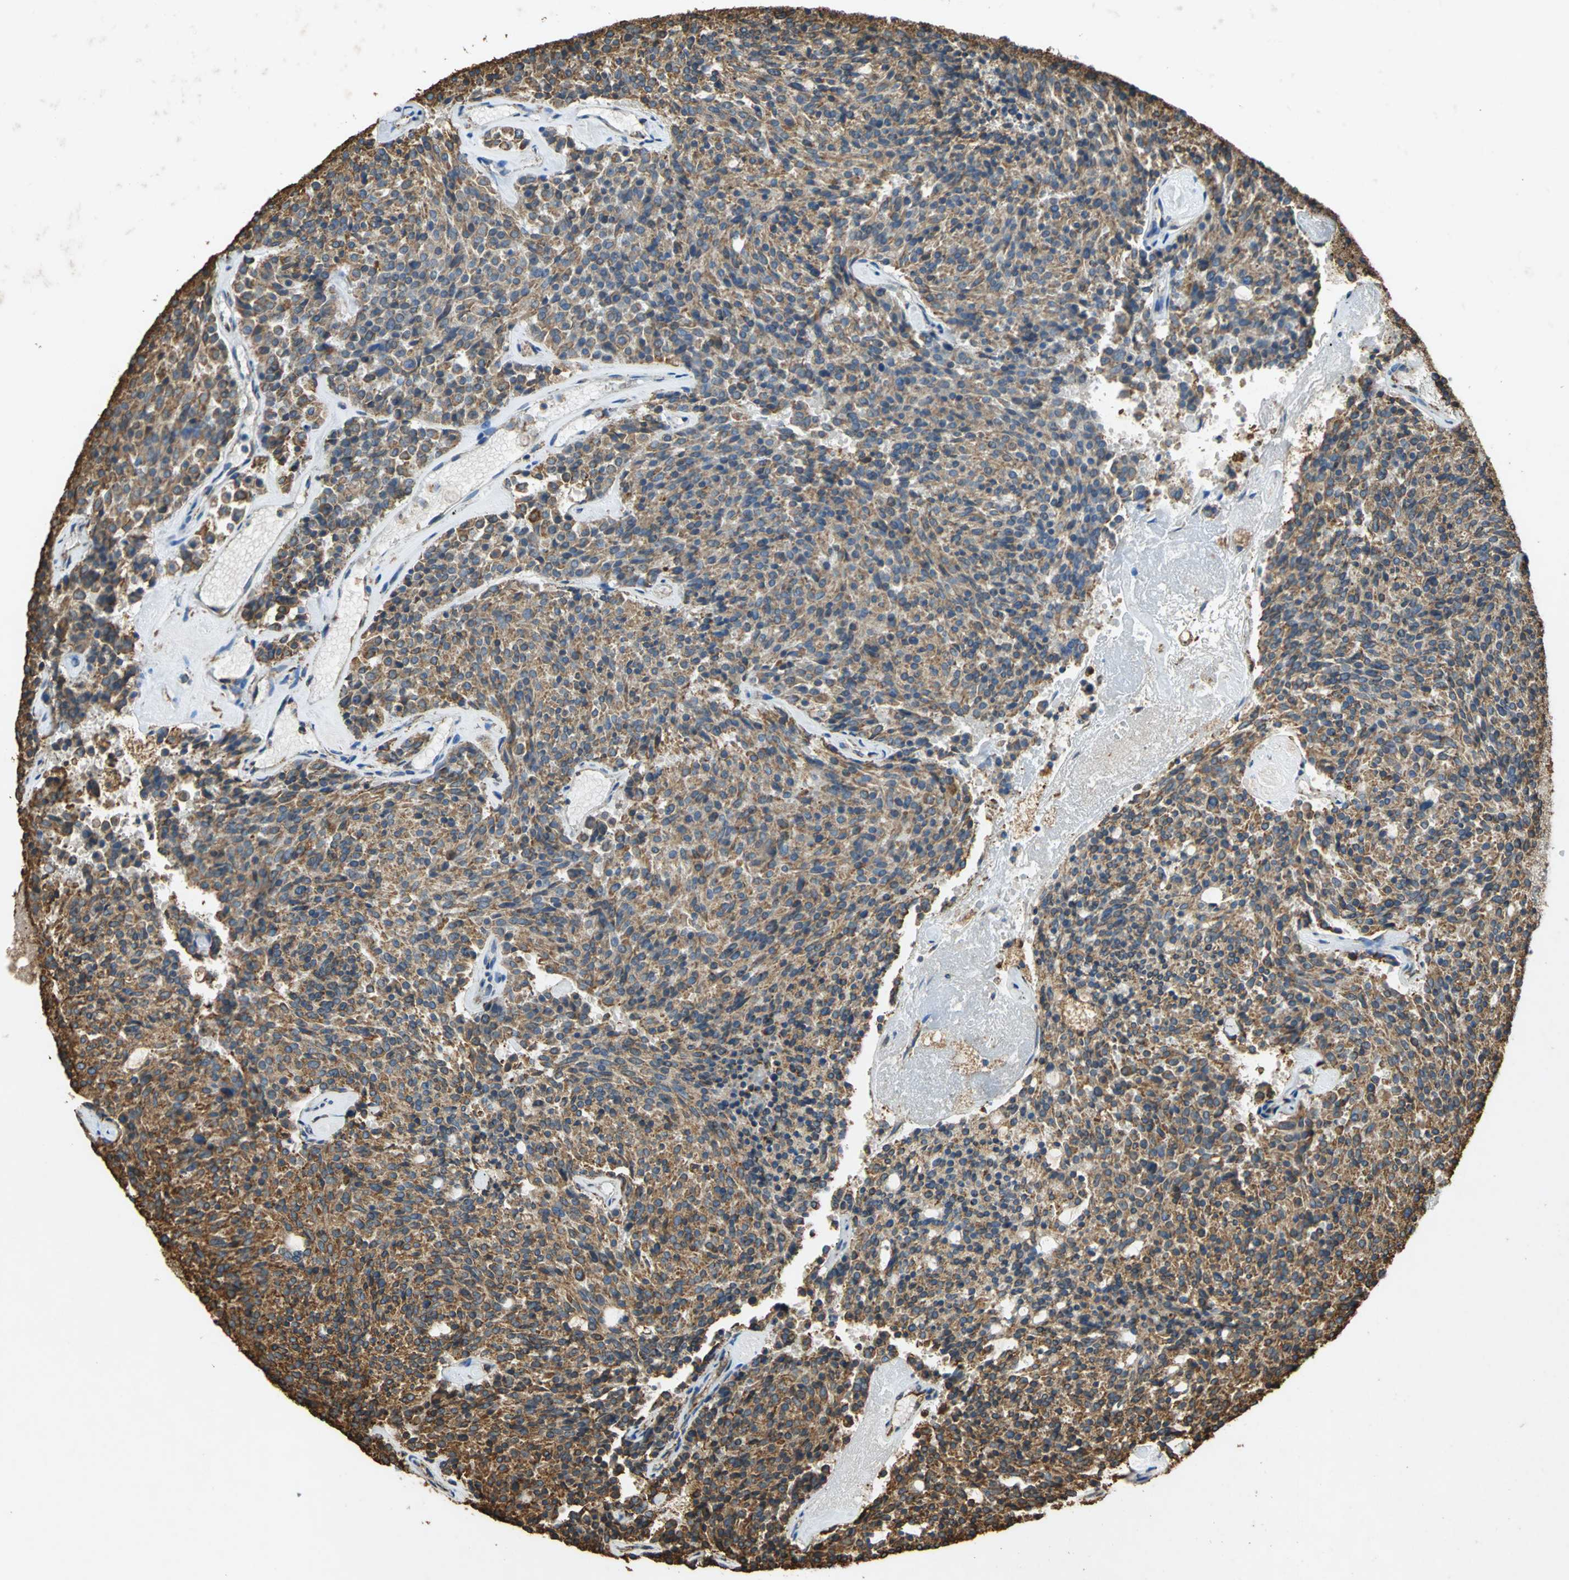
{"staining": {"intensity": "moderate", "quantity": ">75%", "location": "cytoplasmic/membranous"}, "tissue": "carcinoid", "cell_type": "Tumor cells", "image_type": "cancer", "snomed": [{"axis": "morphology", "description": "Carcinoid, malignant, NOS"}, {"axis": "topography", "description": "Pancreas"}], "caption": "Protein staining by immunohistochemistry (IHC) demonstrates moderate cytoplasmic/membranous expression in approximately >75% of tumor cells in carcinoid (malignant).", "gene": "HSP90B1", "patient": {"sex": "female", "age": 54}}